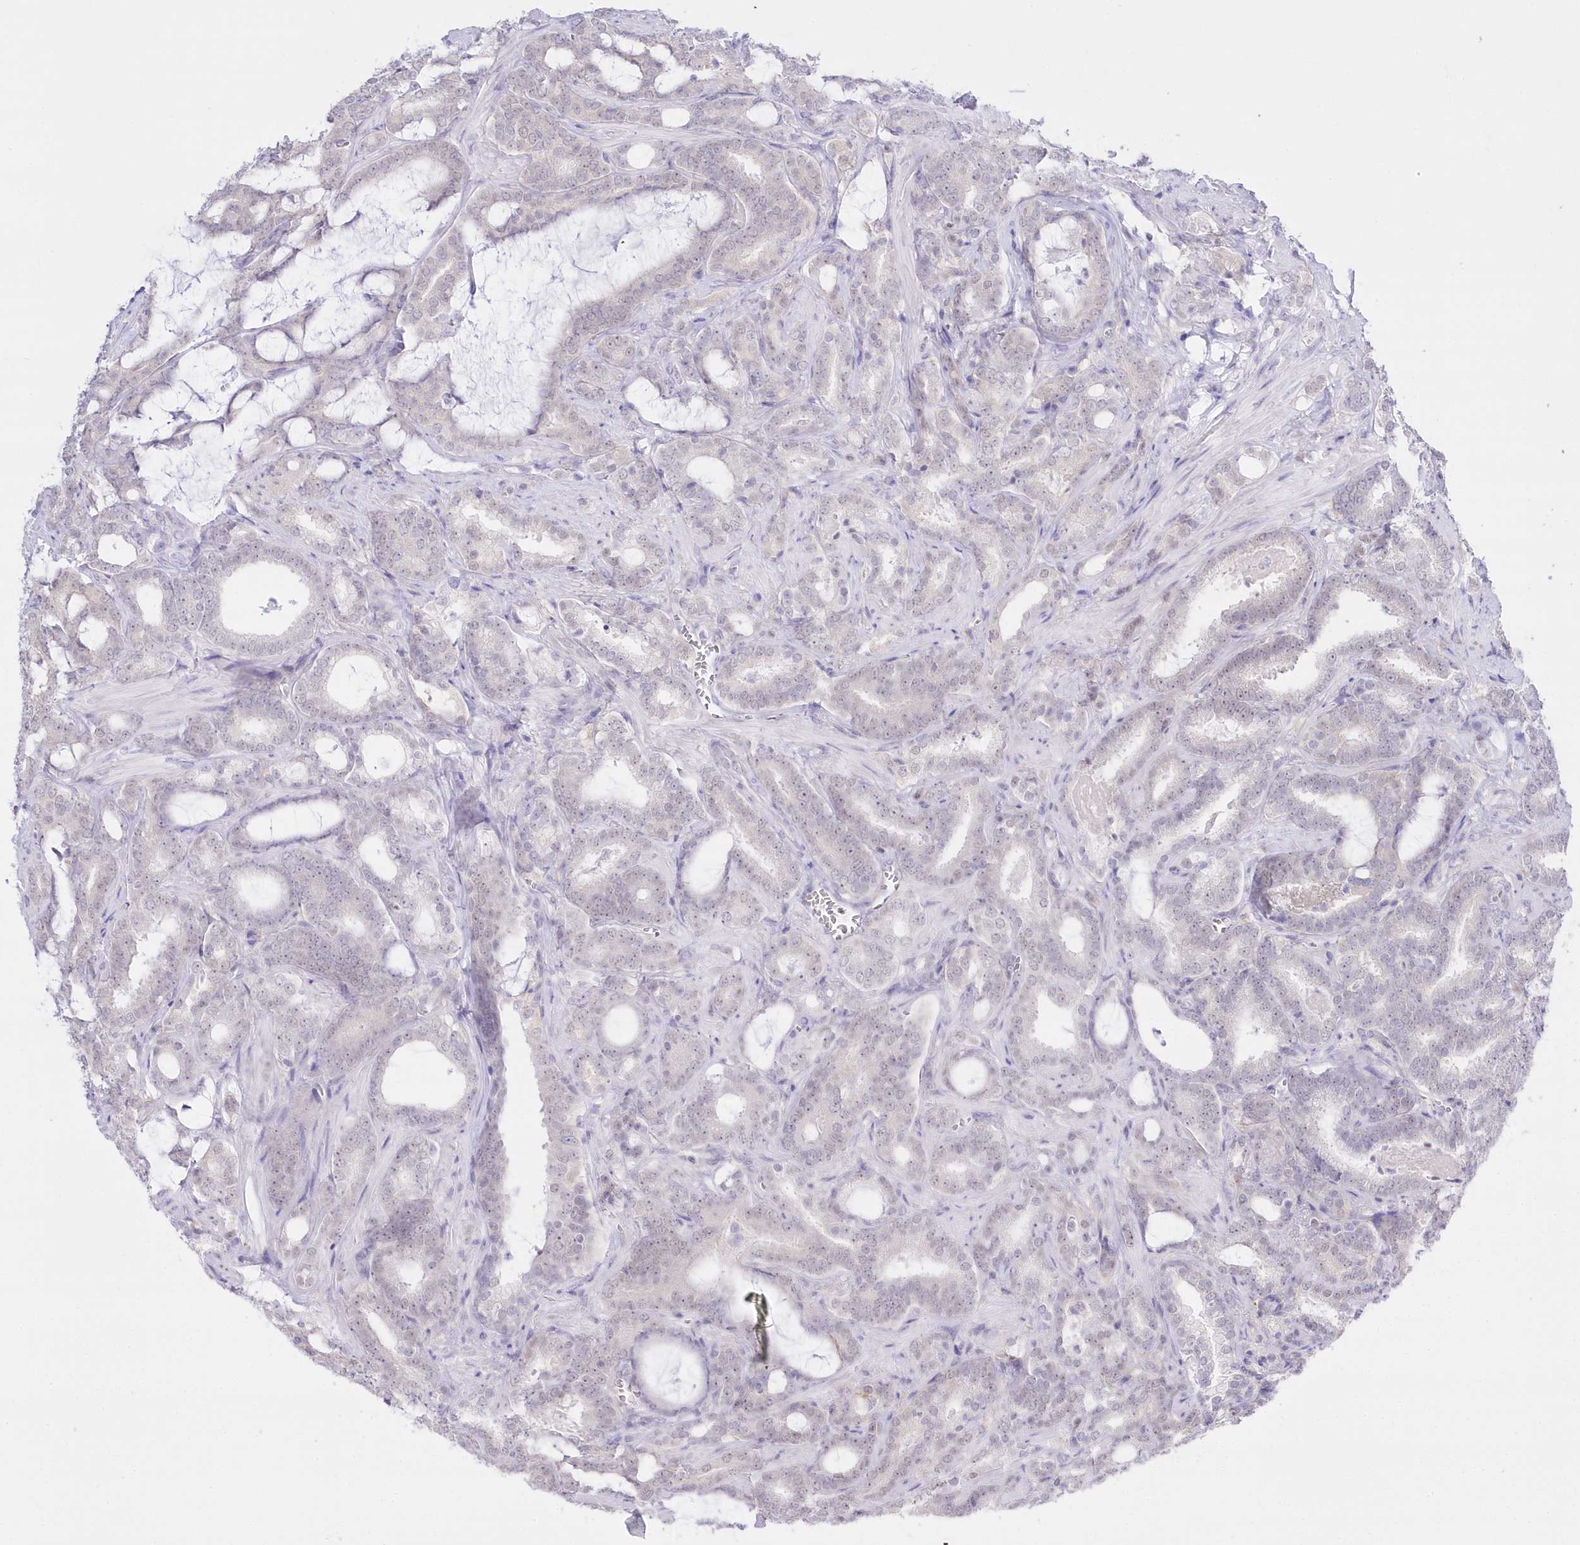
{"staining": {"intensity": "negative", "quantity": "none", "location": "none"}, "tissue": "prostate cancer", "cell_type": "Tumor cells", "image_type": "cancer", "snomed": [{"axis": "morphology", "description": "Adenocarcinoma, High grade"}, {"axis": "topography", "description": "Prostate and seminal vesicle, NOS"}], "caption": "A photomicrograph of human prostate cancer (high-grade adenocarcinoma) is negative for staining in tumor cells.", "gene": "UBA6", "patient": {"sex": "male", "age": 67}}